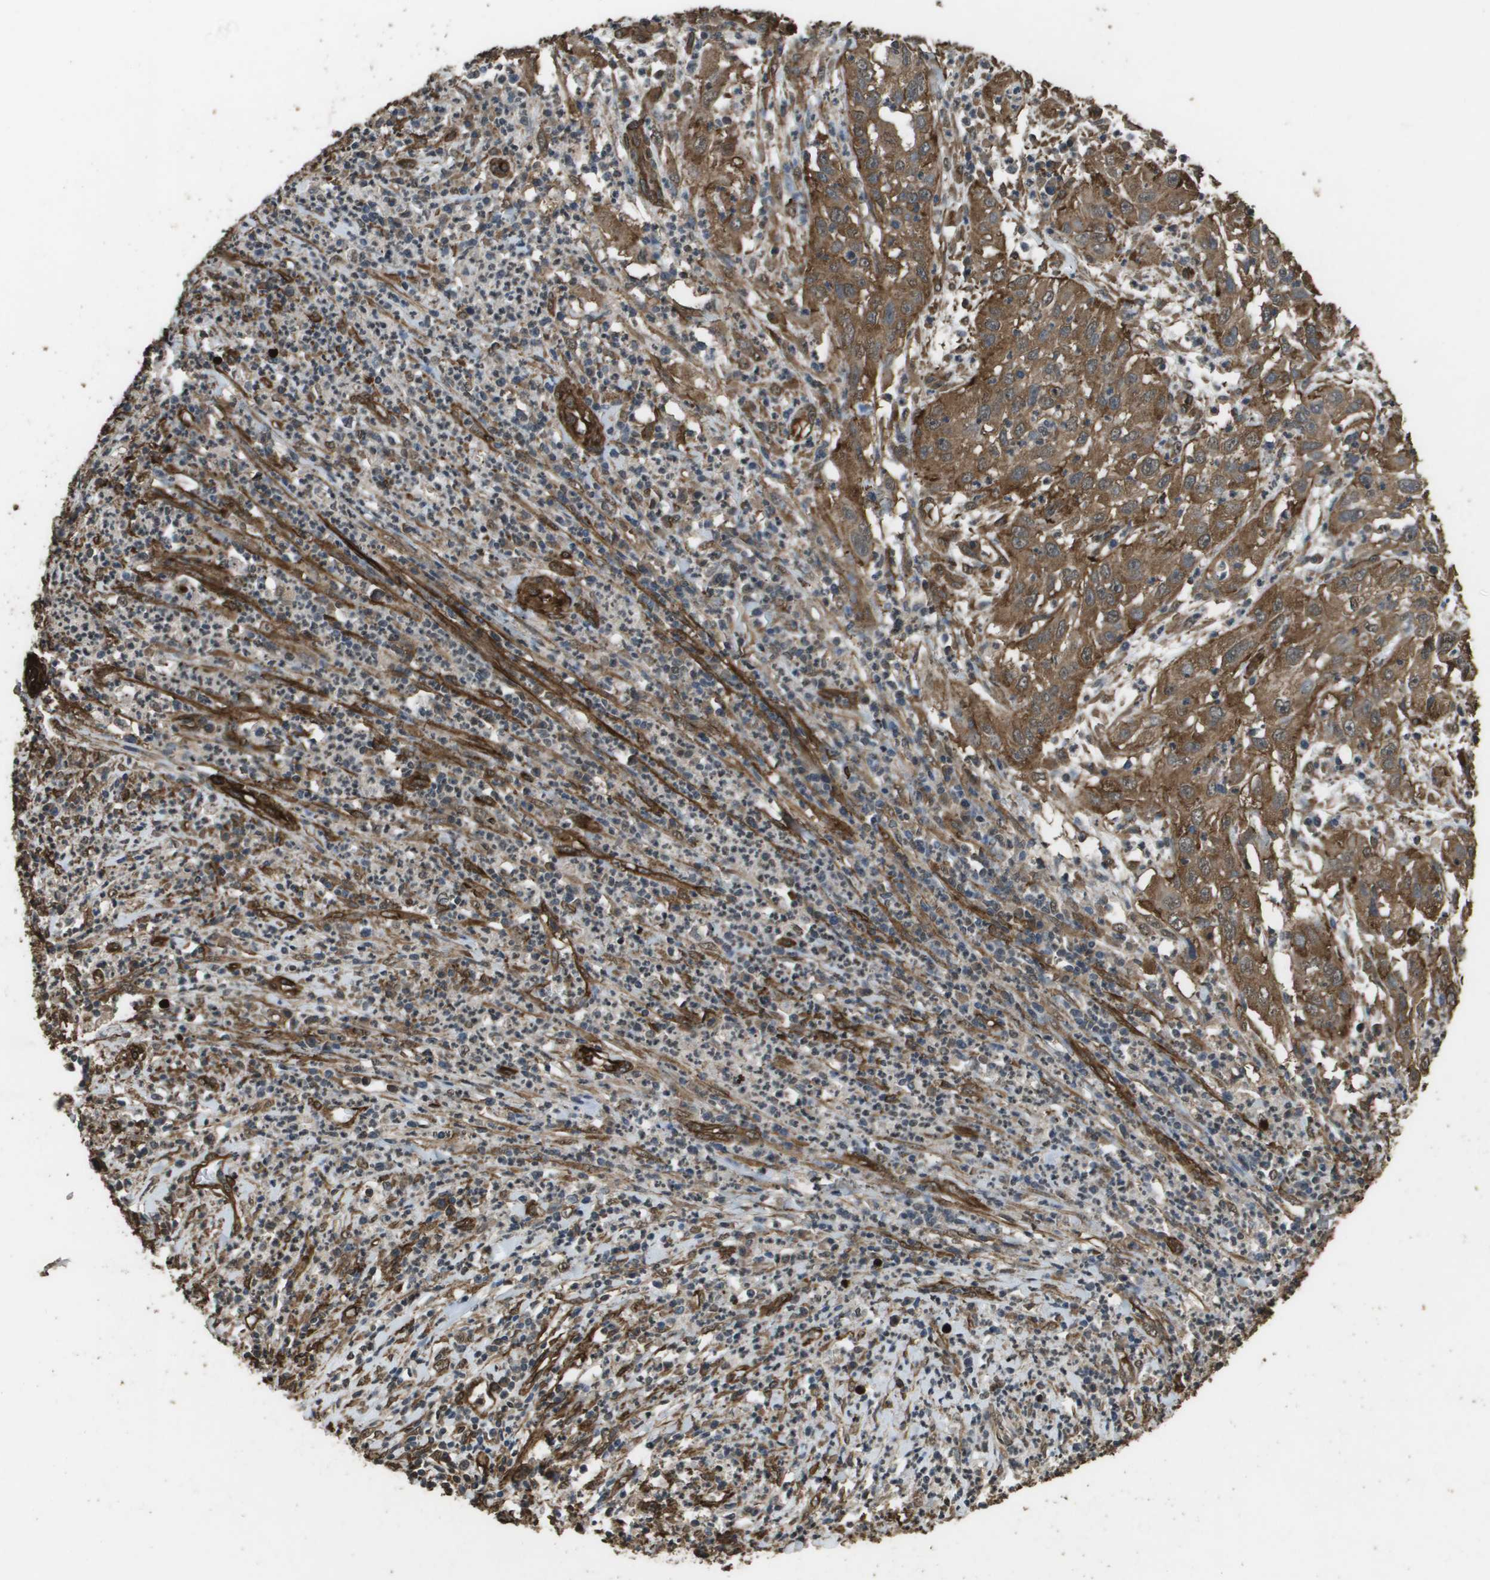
{"staining": {"intensity": "moderate", "quantity": ">75%", "location": "cytoplasmic/membranous"}, "tissue": "cervical cancer", "cell_type": "Tumor cells", "image_type": "cancer", "snomed": [{"axis": "morphology", "description": "Squamous cell carcinoma, NOS"}, {"axis": "topography", "description": "Cervix"}], "caption": "Immunohistochemical staining of cervical cancer displays medium levels of moderate cytoplasmic/membranous positivity in about >75% of tumor cells. The protein is shown in brown color, while the nuclei are stained blue.", "gene": "AAMP", "patient": {"sex": "female", "age": 32}}